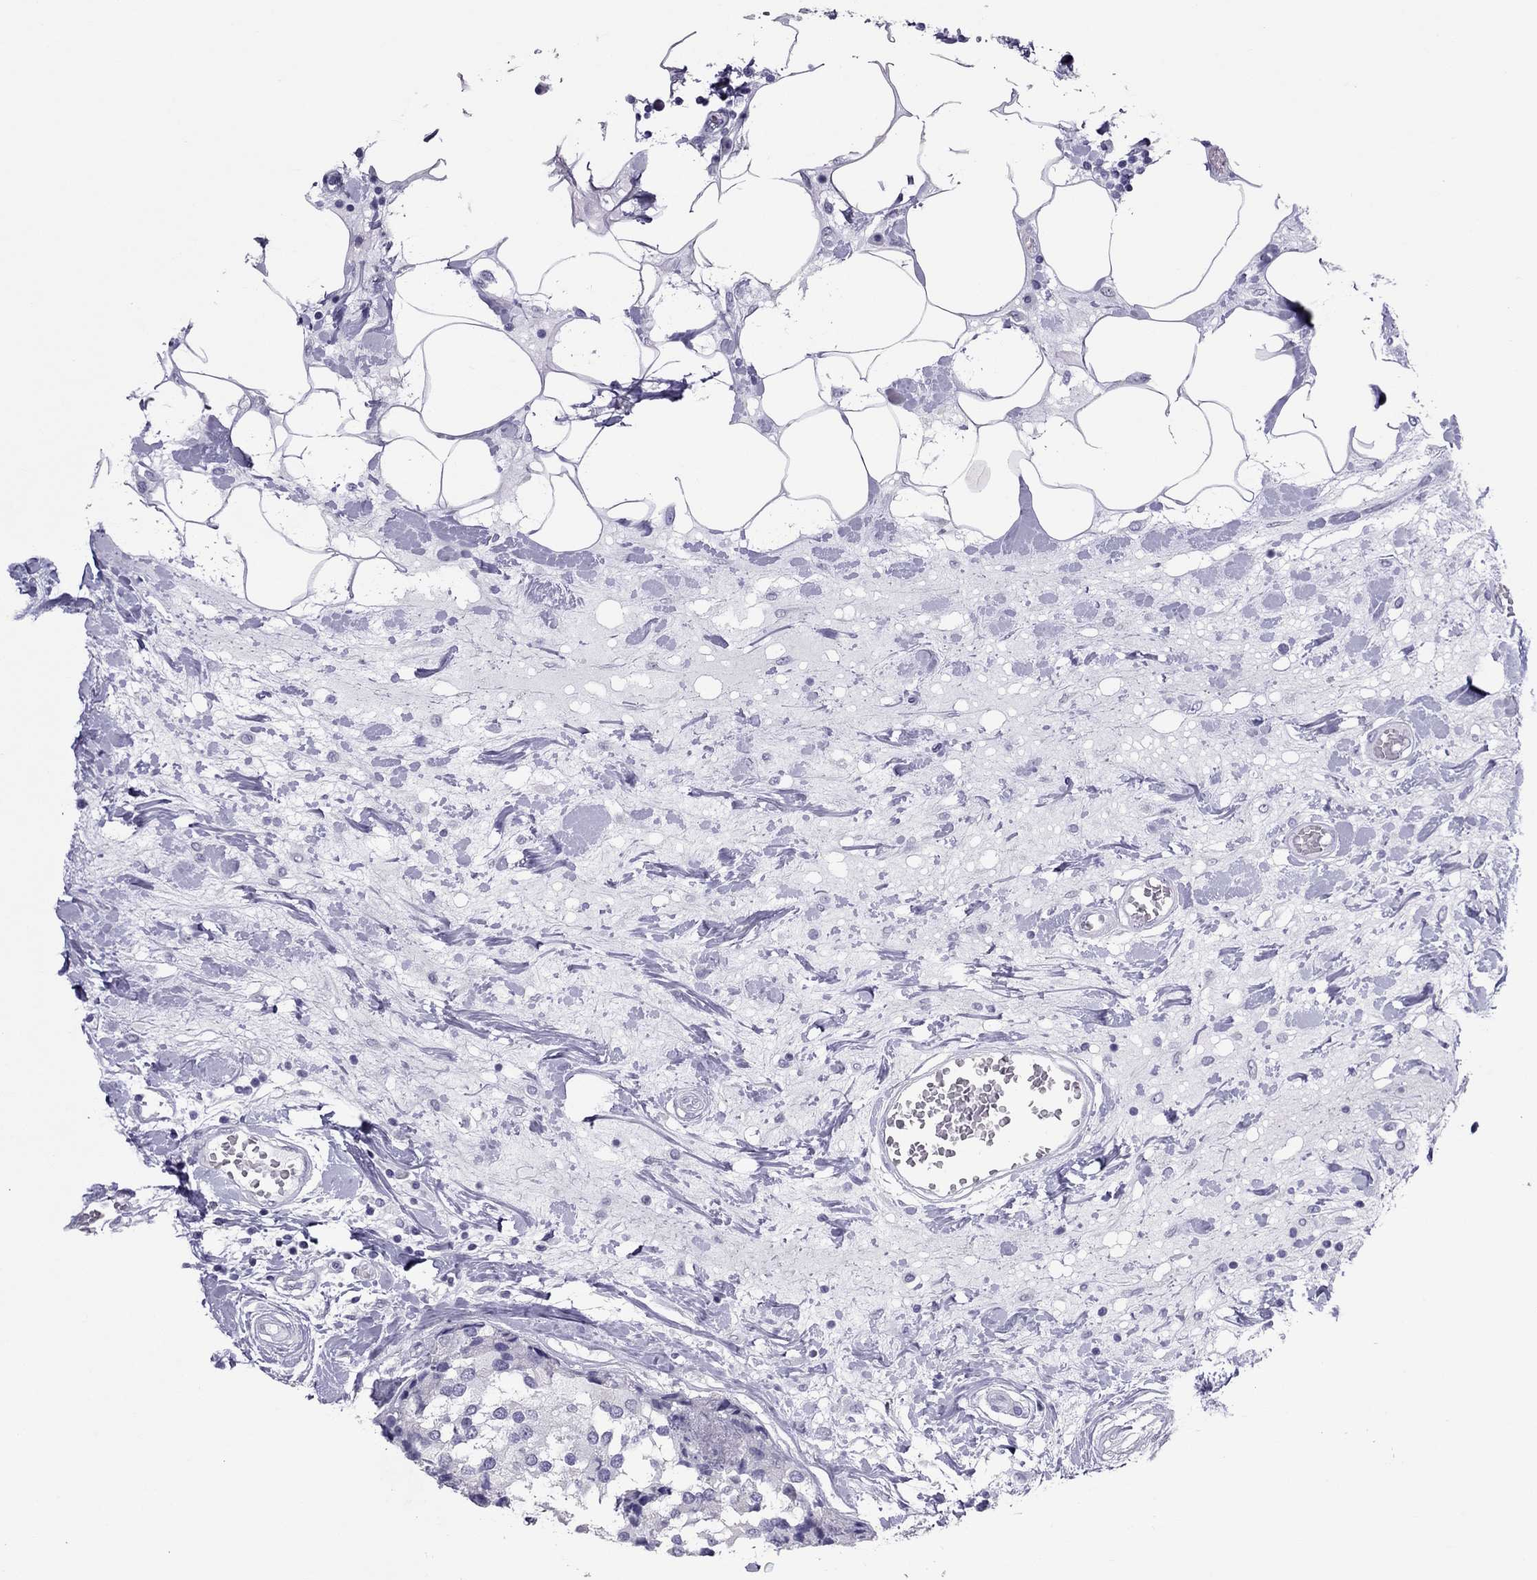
{"staining": {"intensity": "negative", "quantity": "none", "location": "none"}, "tissue": "breast cancer", "cell_type": "Tumor cells", "image_type": "cancer", "snomed": [{"axis": "morphology", "description": "Lobular carcinoma"}, {"axis": "topography", "description": "Breast"}], "caption": "Human lobular carcinoma (breast) stained for a protein using IHC shows no staining in tumor cells.", "gene": "TEX14", "patient": {"sex": "female", "age": 59}}